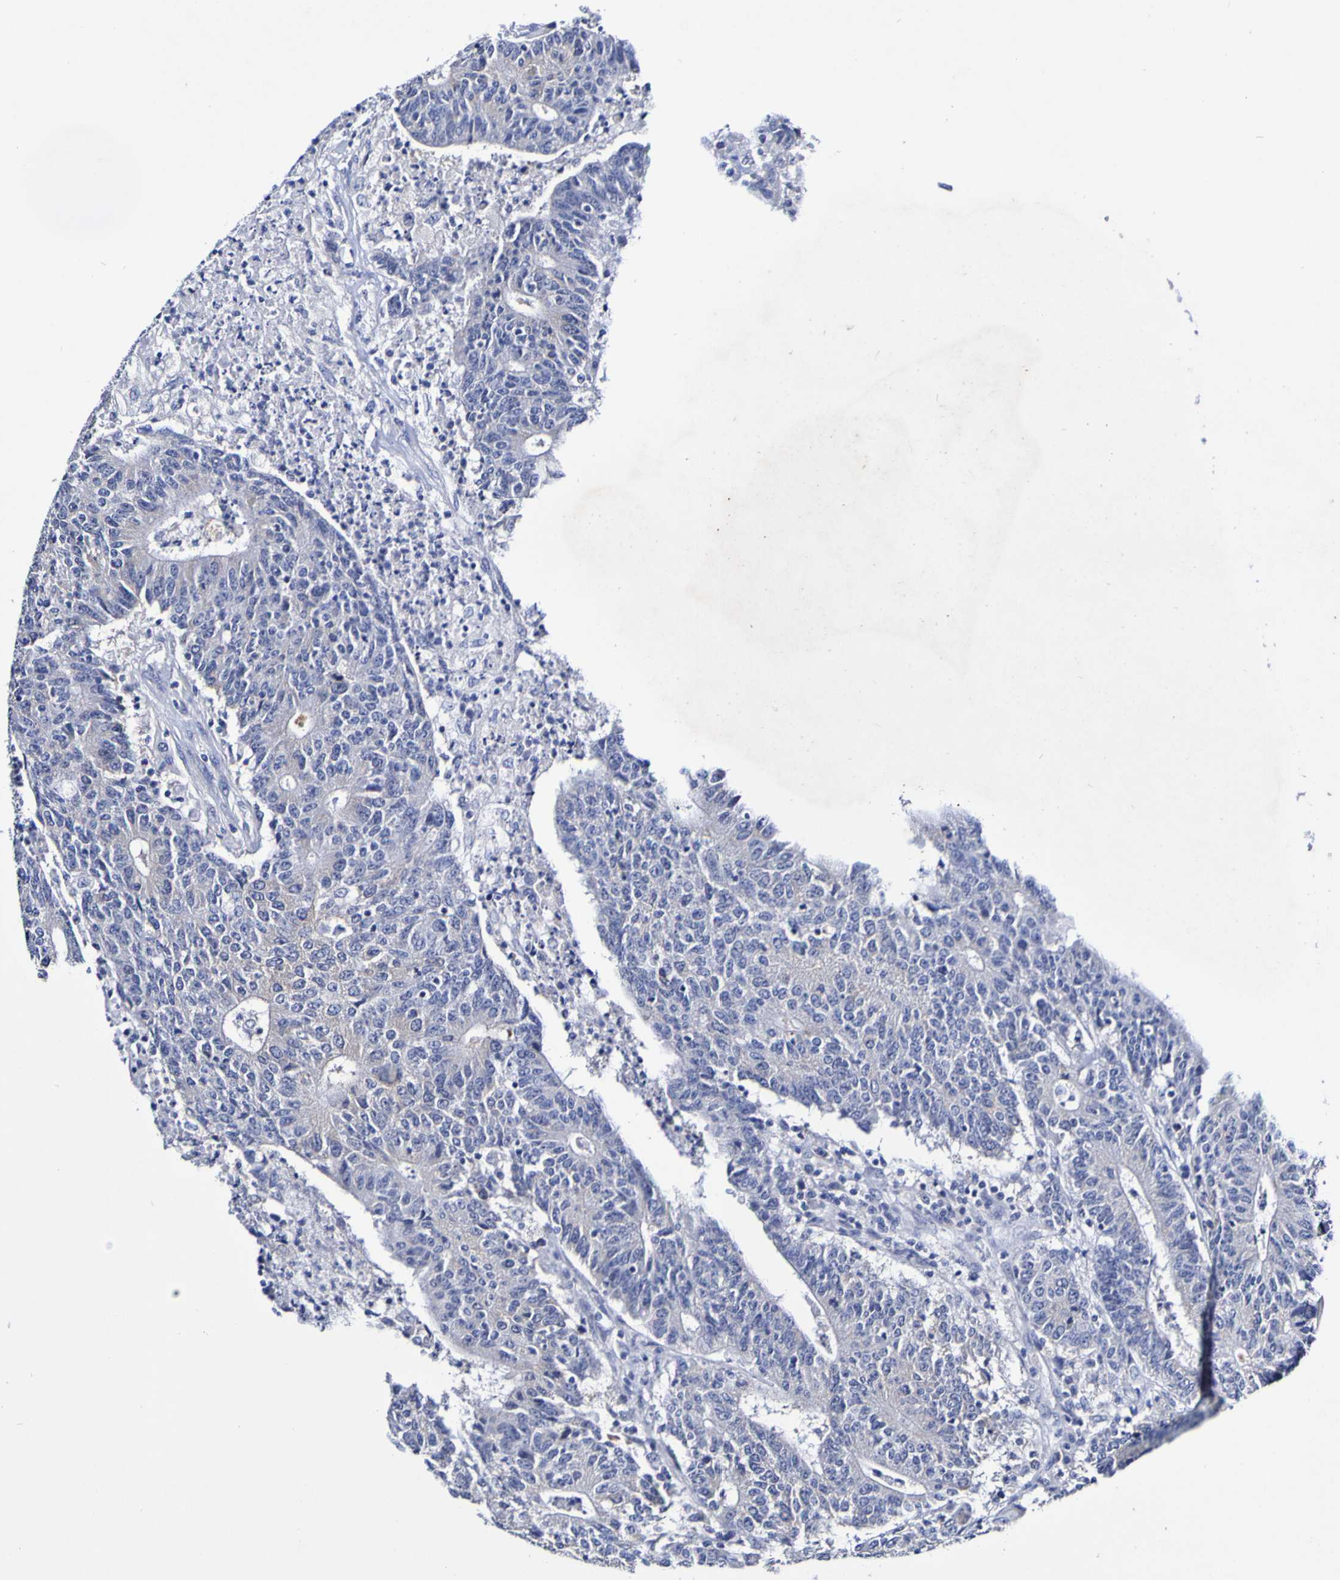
{"staining": {"intensity": "negative", "quantity": "none", "location": "none"}, "tissue": "colorectal cancer", "cell_type": "Tumor cells", "image_type": "cancer", "snomed": [{"axis": "morphology", "description": "Normal tissue, NOS"}, {"axis": "morphology", "description": "Adenocarcinoma, NOS"}, {"axis": "topography", "description": "Colon"}], "caption": "Tumor cells show no significant protein staining in adenocarcinoma (colorectal).", "gene": "ACVR1C", "patient": {"sex": "female", "age": 75}}